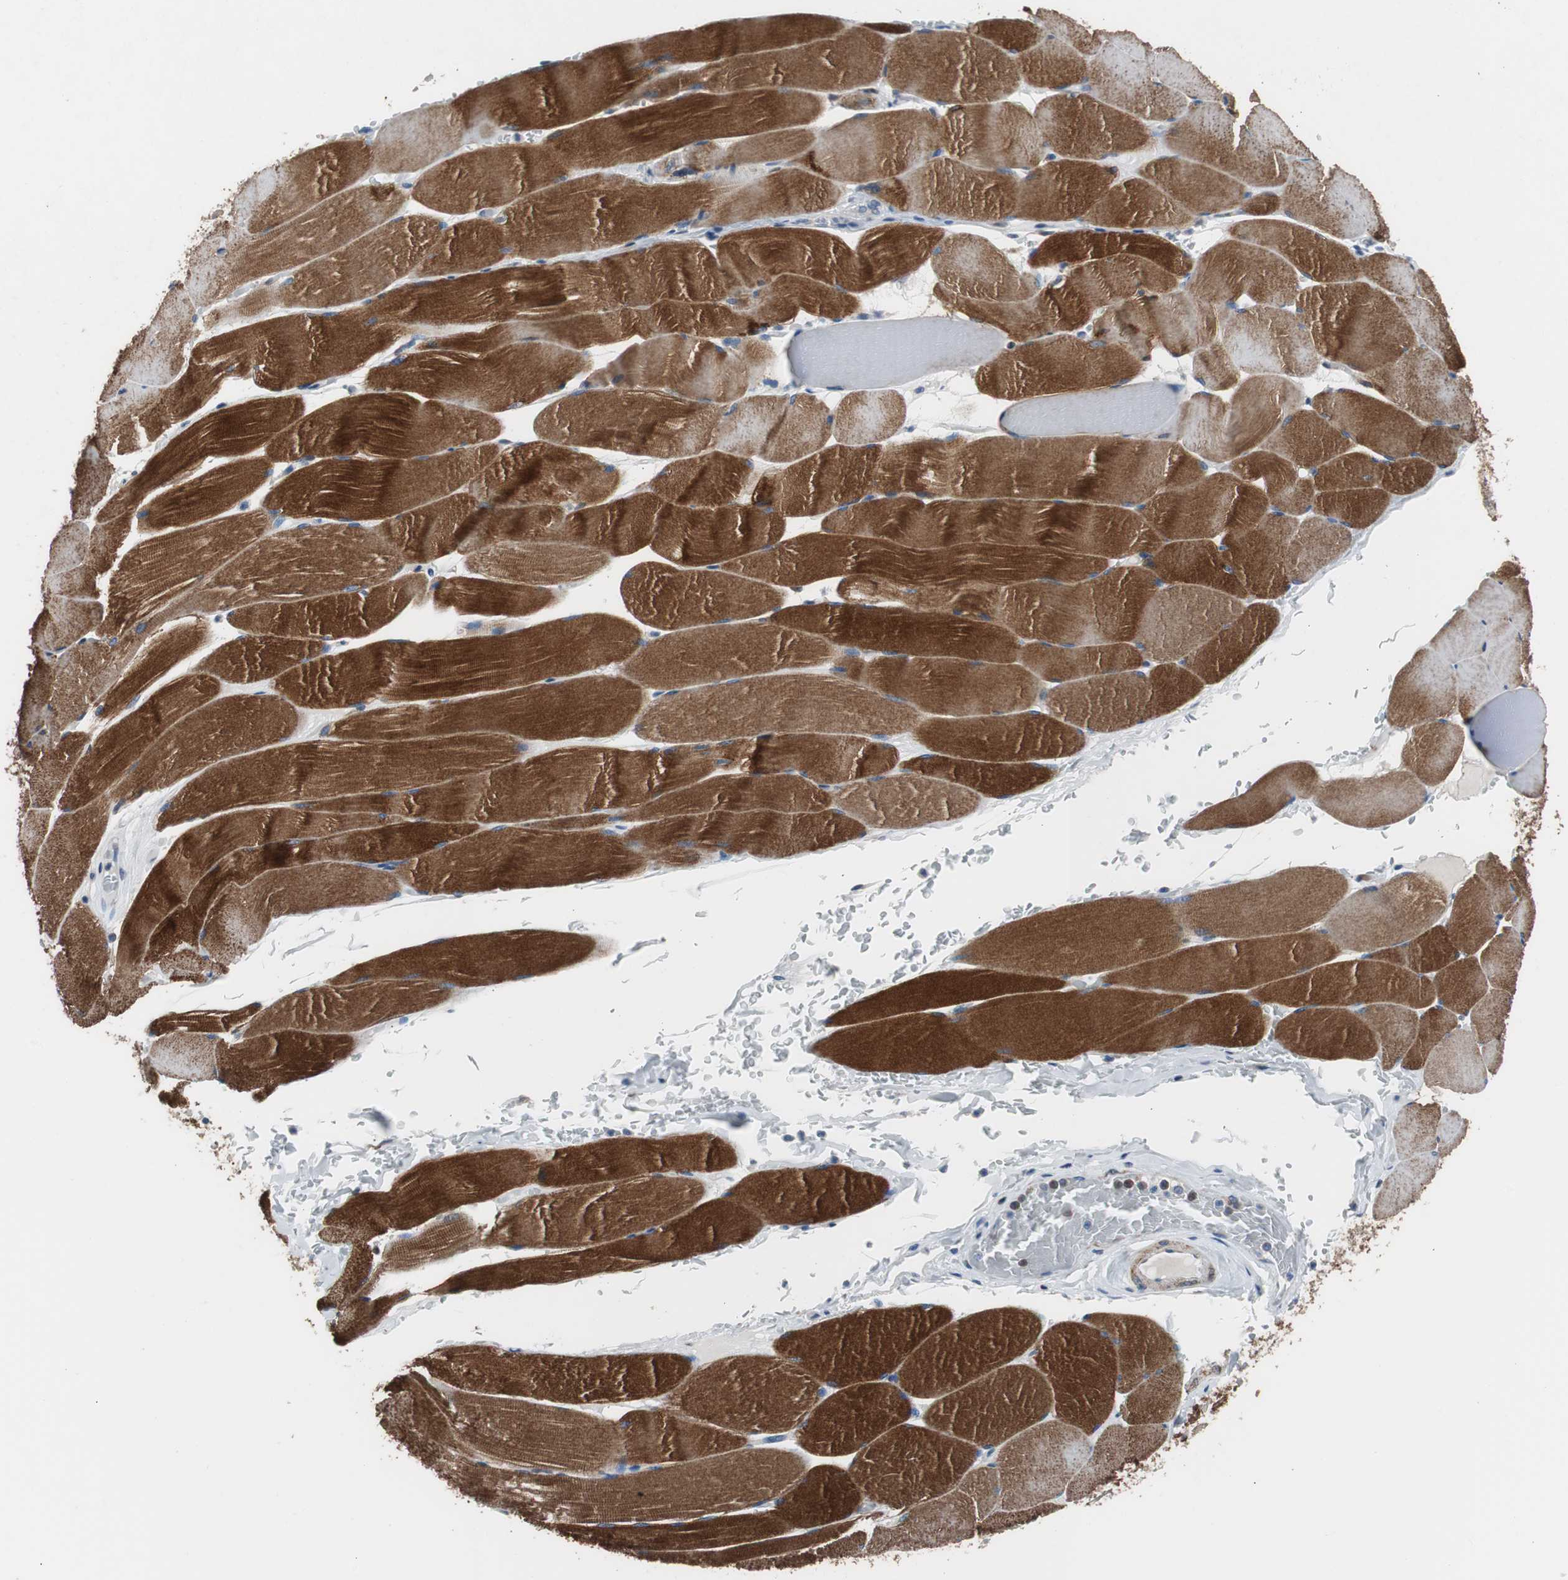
{"staining": {"intensity": "strong", "quantity": ">75%", "location": "cytoplasmic/membranous"}, "tissue": "skeletal muscle", "cell_type": "Myocytes", "image_type": "normal", "snomed": [{"axis": "morphology", "description": "Normal tissue, NOS"}, {"axis": "topography", "description": "Skeletal muscle"}], "caption": "IHC micrograph of normal skeletal muscle: skeletal muscle stained using immunohistochemistry reveals high levels of strong protein expression localized specifically in the cytoplasmic/membranous of myocytes, appearing as a cytoplasmic/membranous brown color.", "gene": "PBXIP1", "patient": {"sex": "male", "age": 62}}